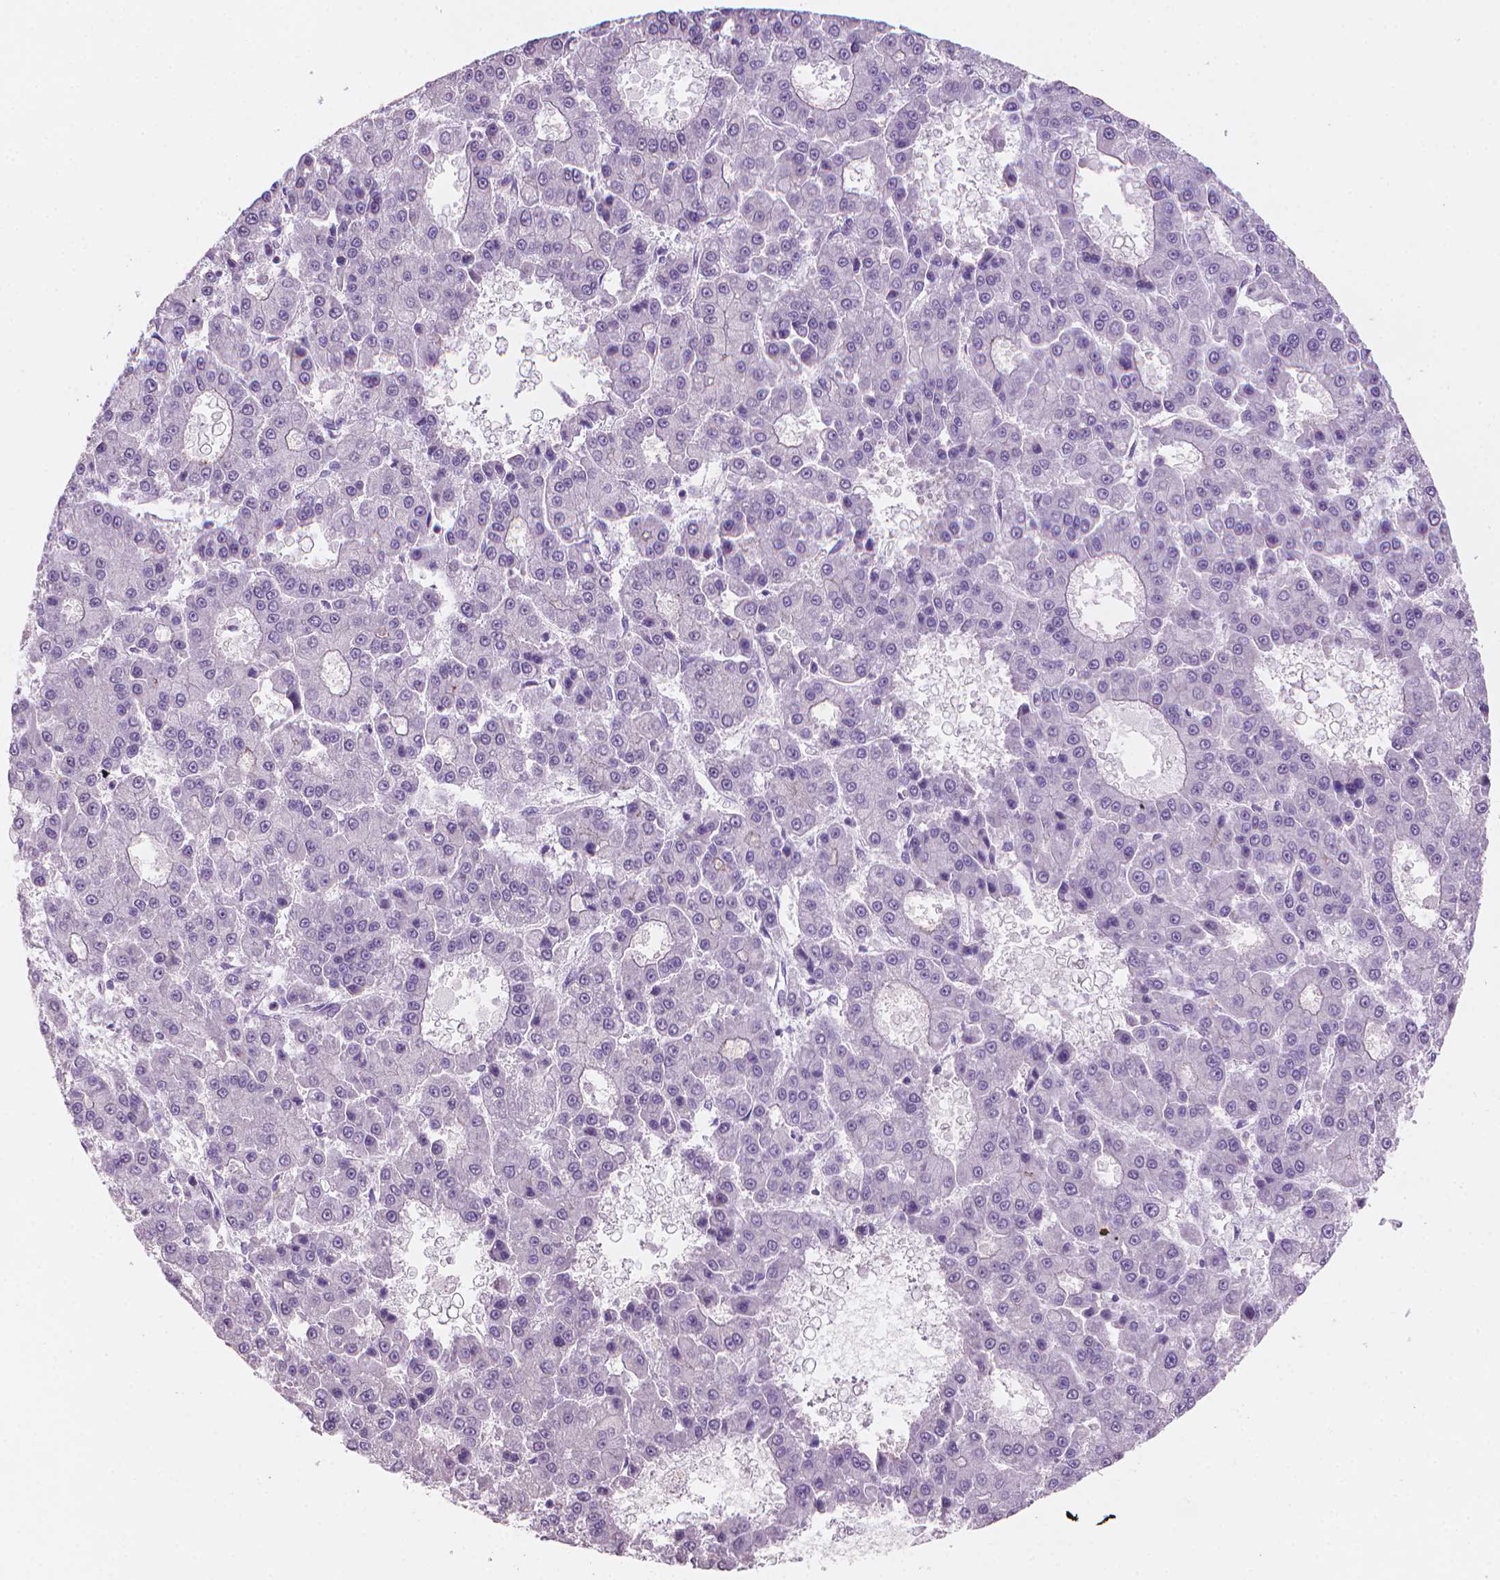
{"staining": {"intensity": "negative", "quantity": "none", "location": "none"}, "tissue": "liver cancer", "cell_type": "Tumor cells", "image_type": "cancer", "snomed": [{"axis": "morphology", "description": "Carcinoma, Hepatocellular, NOS"}, {"axis": "topography", "description": "Liver"}], "caption": "Liver hepatocellular carcinoma was stained to show a protein in brown. There is no significant positivity in tumor cells.", "gene": "MUC1", "patient": {"sex": "male", "age": 70}}